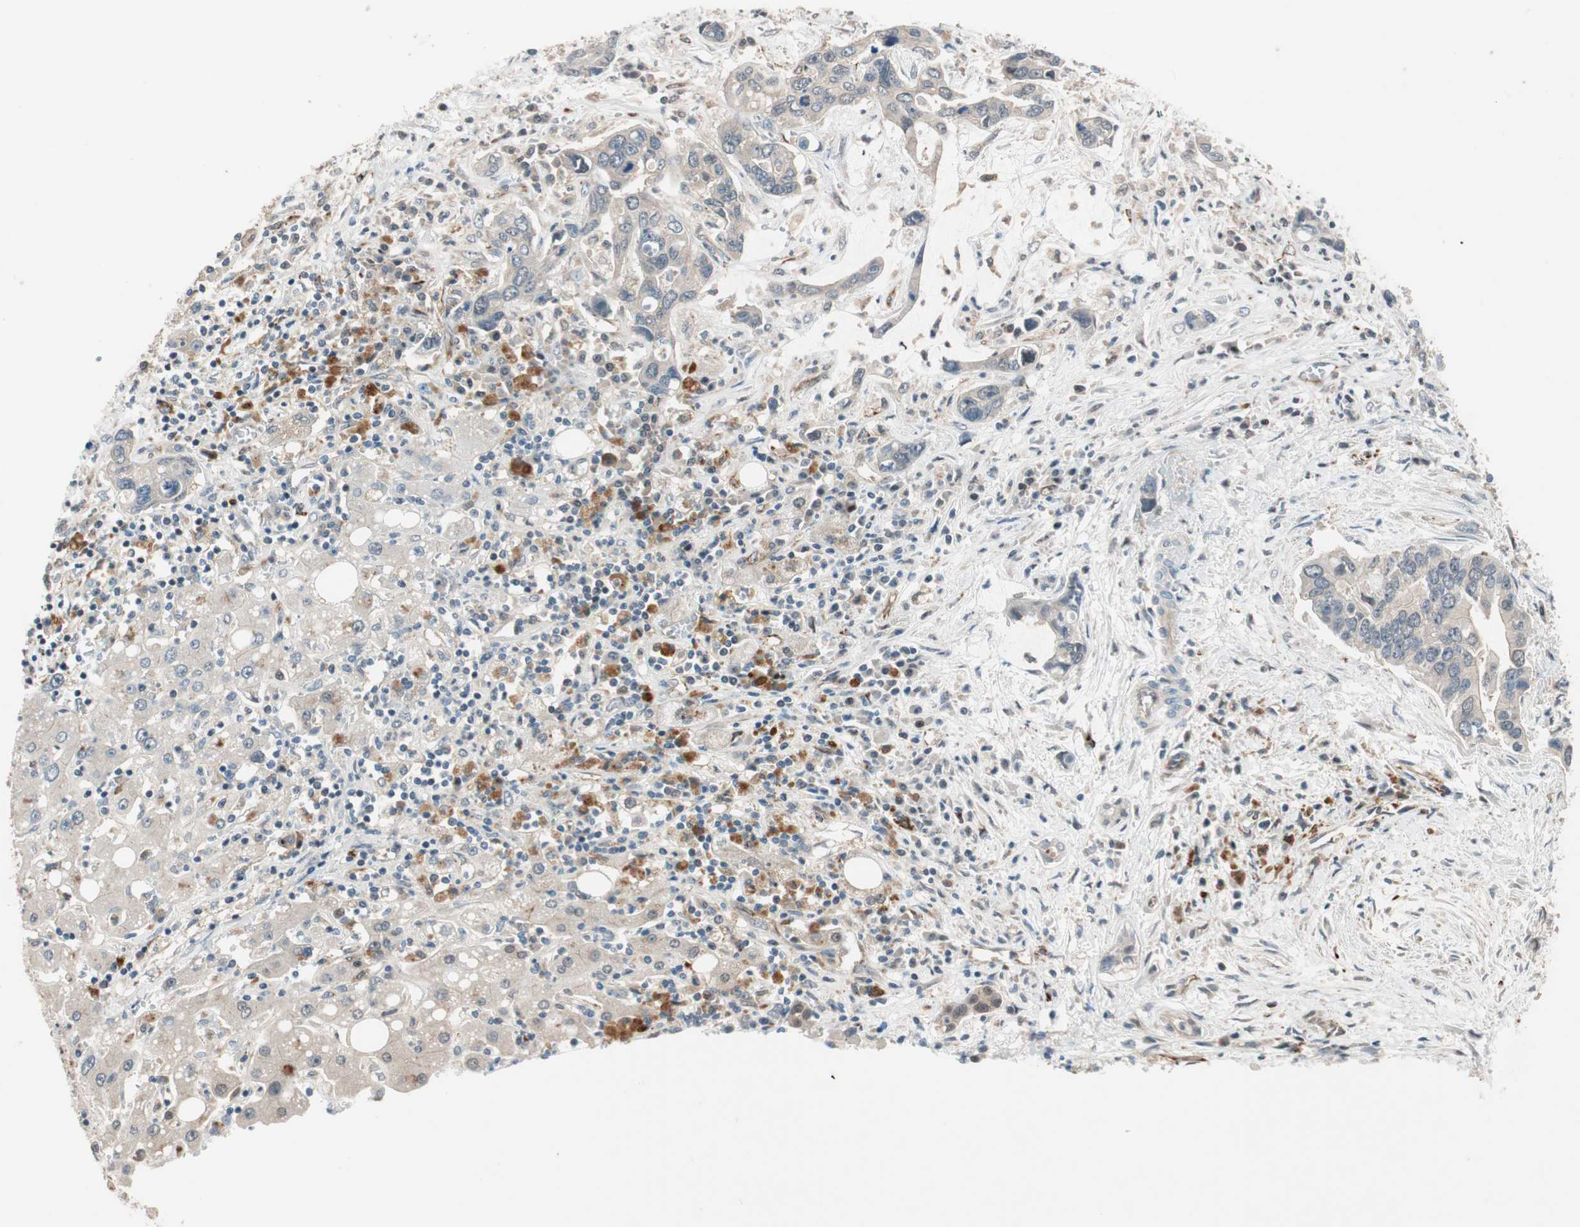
{"staining": {"intensity": "negative", "quantity": "none", "location": "none"}, "tissue": "liver cancer", "cell_type": "Tumor cells", "image_type": "cancer", "snomed": [{"axis": "morphology", "description": "Cholangiocarcinoma"}, {"axis": "topography", "description": "Liver"}], "caption": "This is an immunohistochemistry photomicrograph of liver cancer. There is no staining in tumor cells.", "gene": "PIK3R3", "patient": {"sex": "female", "age": 65}}